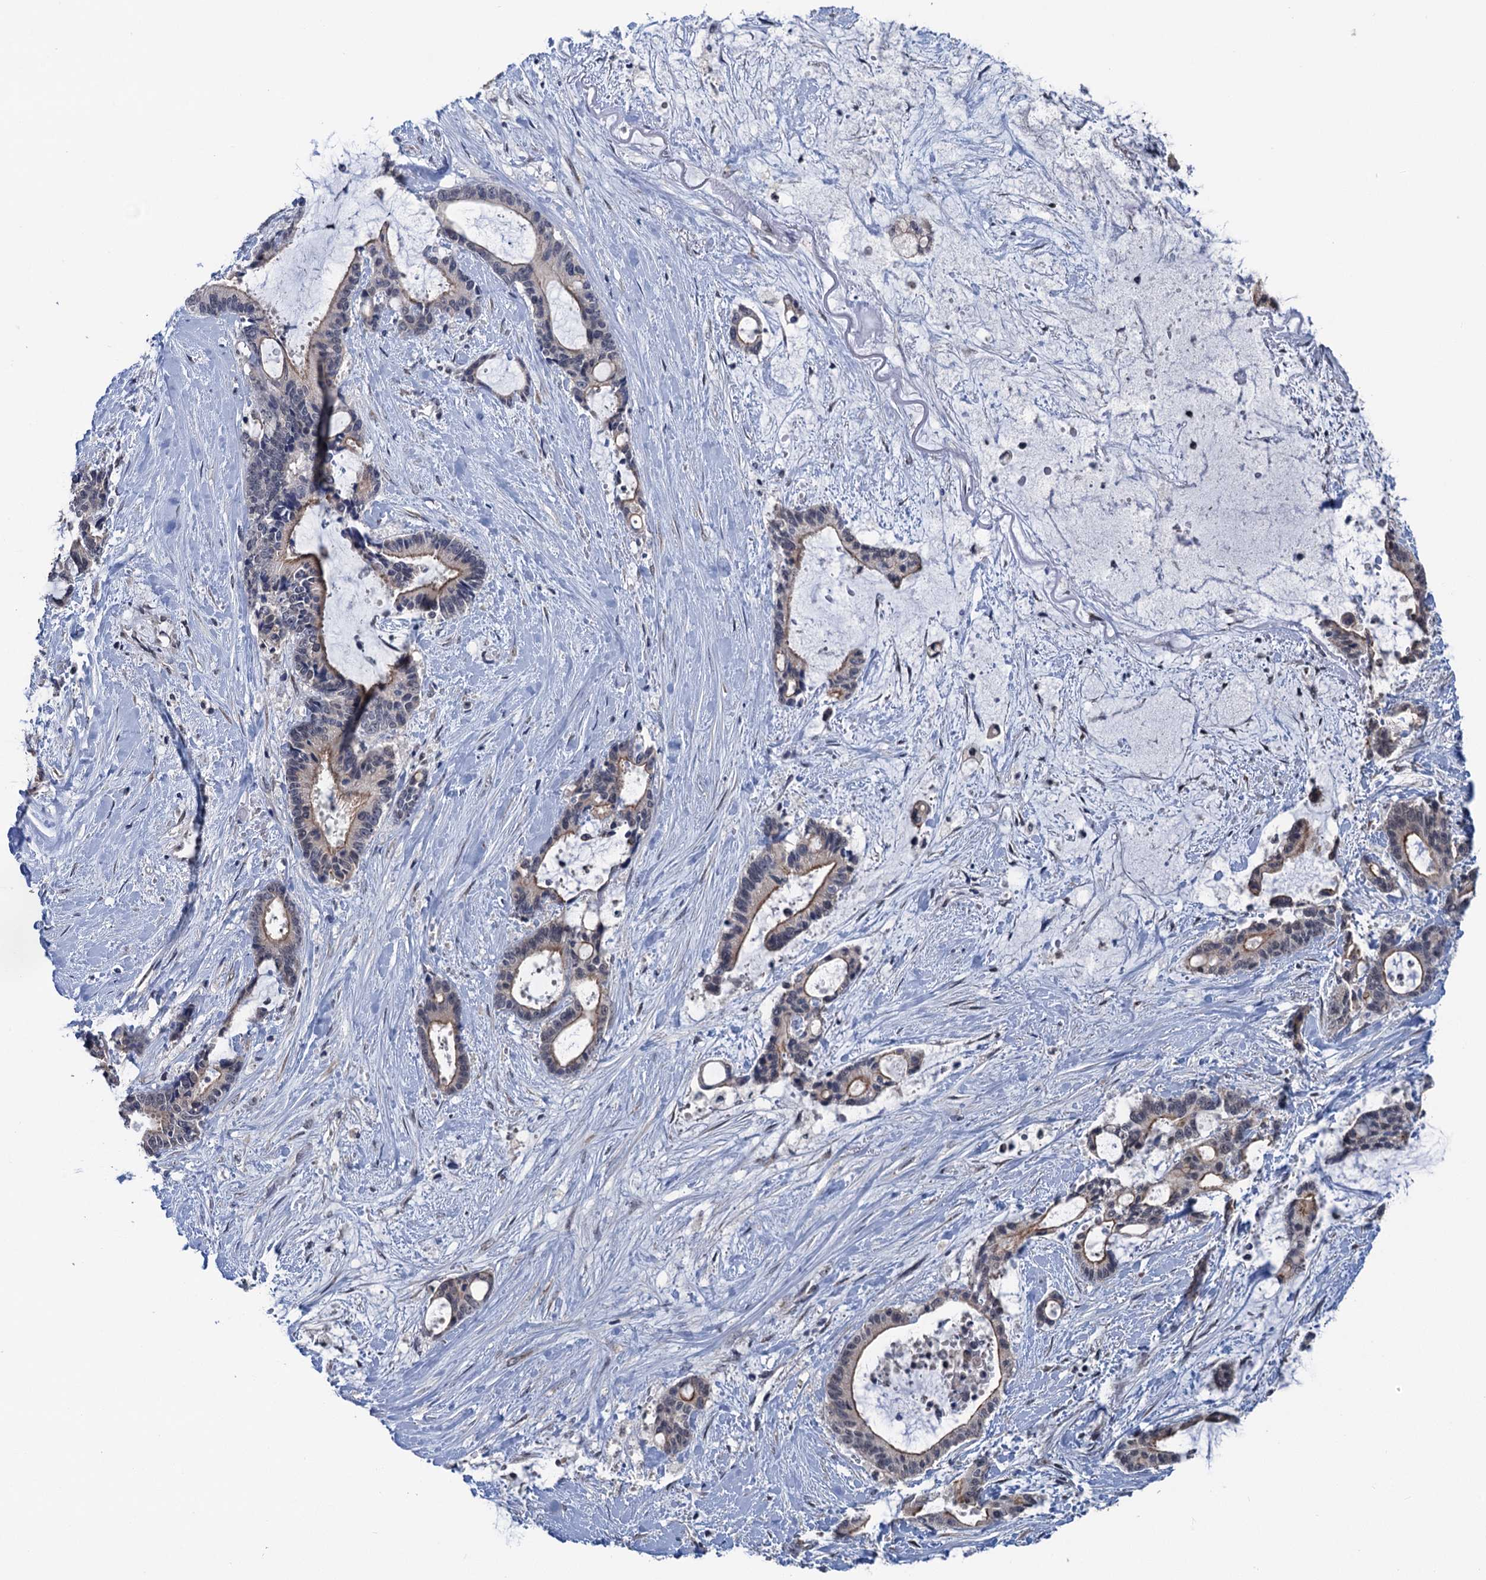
{"staining": {"intensity": "moderate", "quantity": "<25%", "location": "cytoplasmic/membranous"}, "tissue": "liver cancer", "cell_type": "Tumor cells", "image_type": "cancer", "snomed": [{"axis": "morphology", "description": "Normal tissue, NOS"}, {"axis": "morphology", "description": "Cholangiocarcinoma"}, {"axis": "topography", "description": "Liver"}, {"axis": "topography", "description": "Peripheral nerve tissue"}], "caption": "Human liver cancer (cholangiocarcinoma) stained with a protein marker displays moderate staining in tumor cells.", "gene": "RASSF4", "patient": {"sex": "female", "age": 73}}